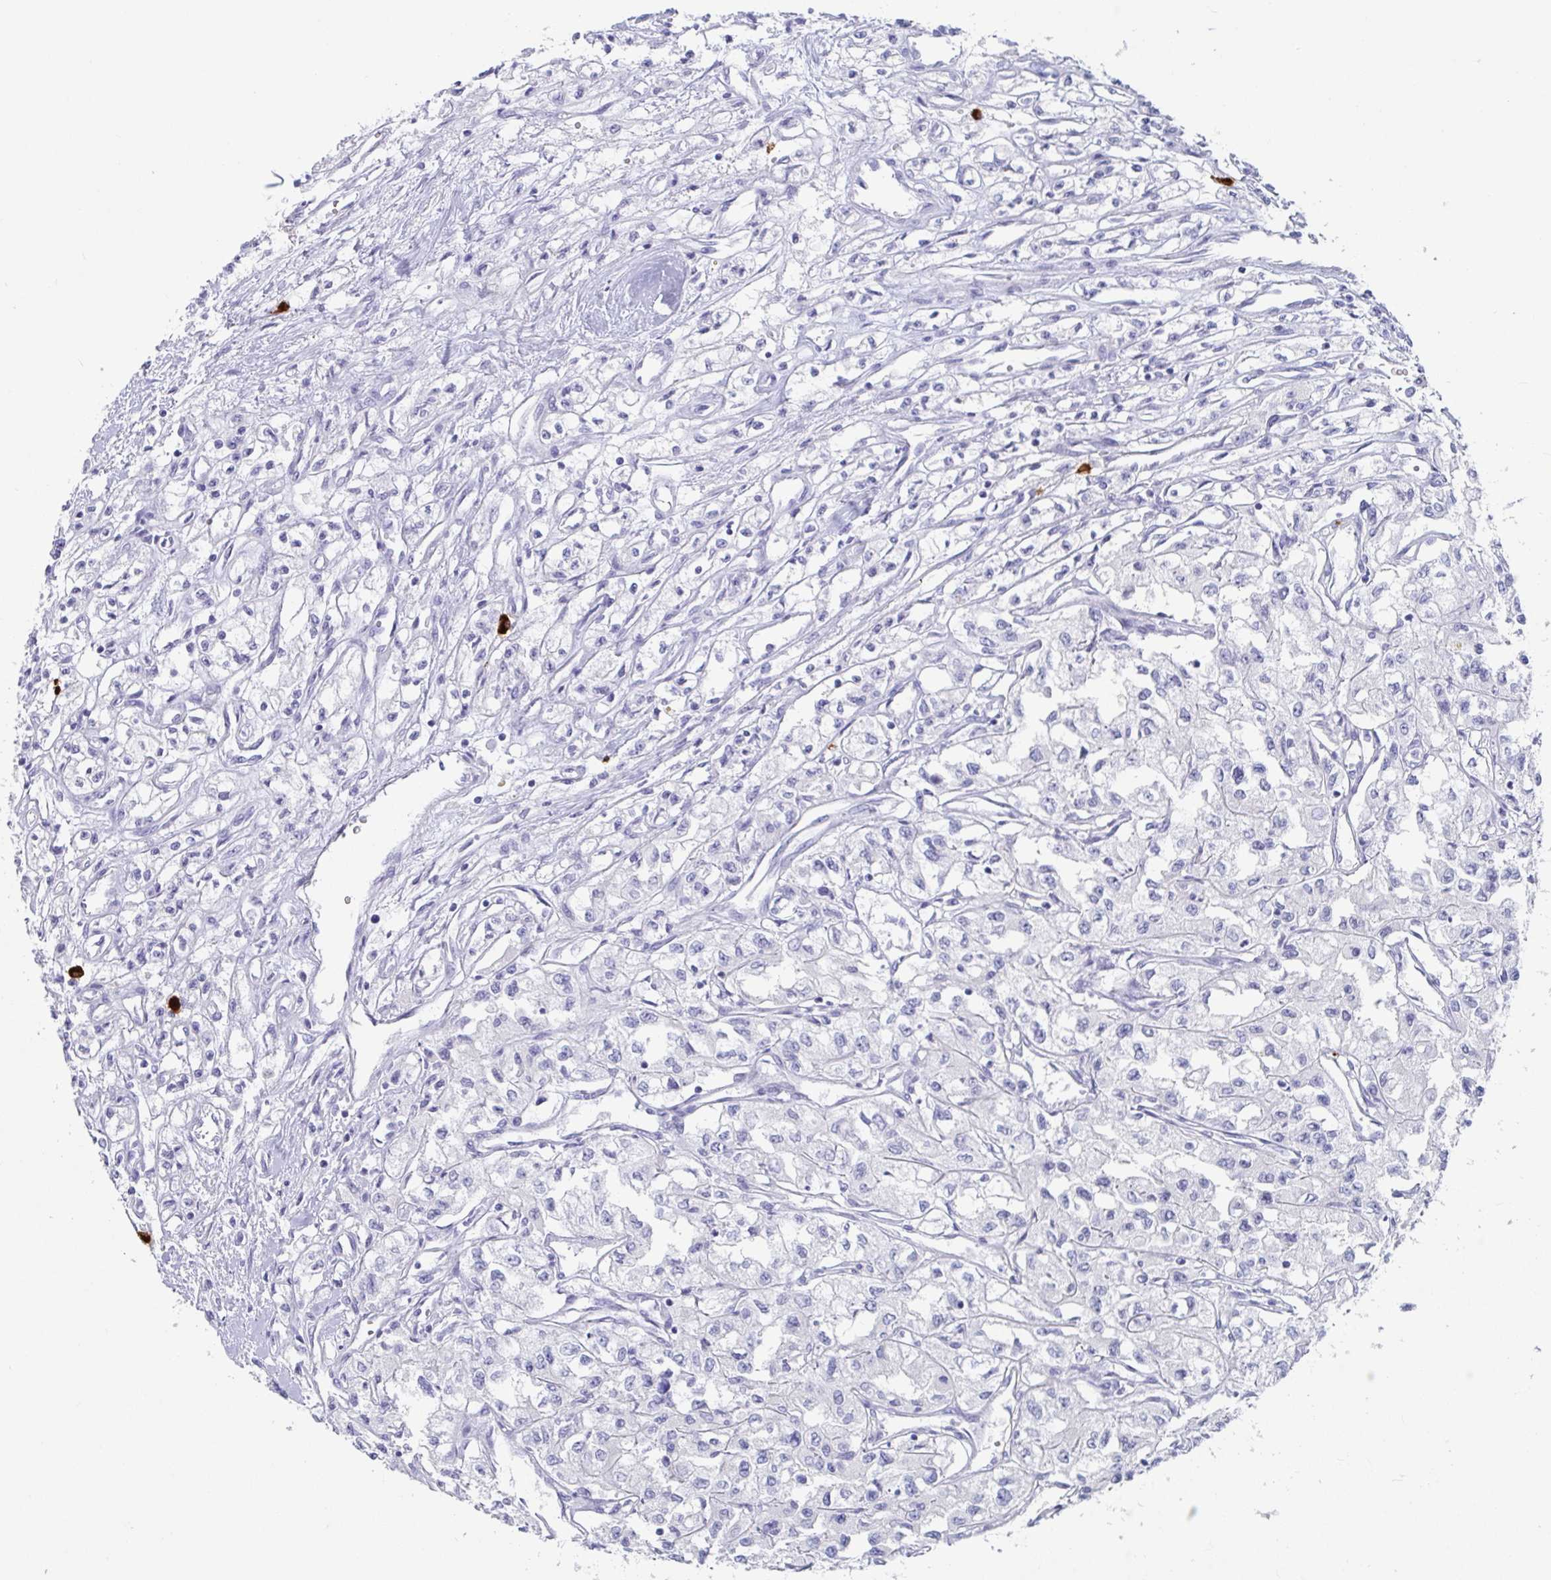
{"staining": {"intensity": "negative", "quantity": "none", "location": "none"}, "tissue": "renal cancer", "cell_type": "Tumor cells", "image_type": "cancer", "snomed": [{"axis": "morphology", "description": "Adenocarcinoma, NOS"}, {"axis": "topography", "description": "Kidney"}], "caption": "Immunohistochemical staining of renal cancer (adenocarcinoma) reveals no significant staining in tumor cells. Nuclei are stained in blue.", "gene": "PLA2G1B", "patient": {"sex": "male", "age": 56}}